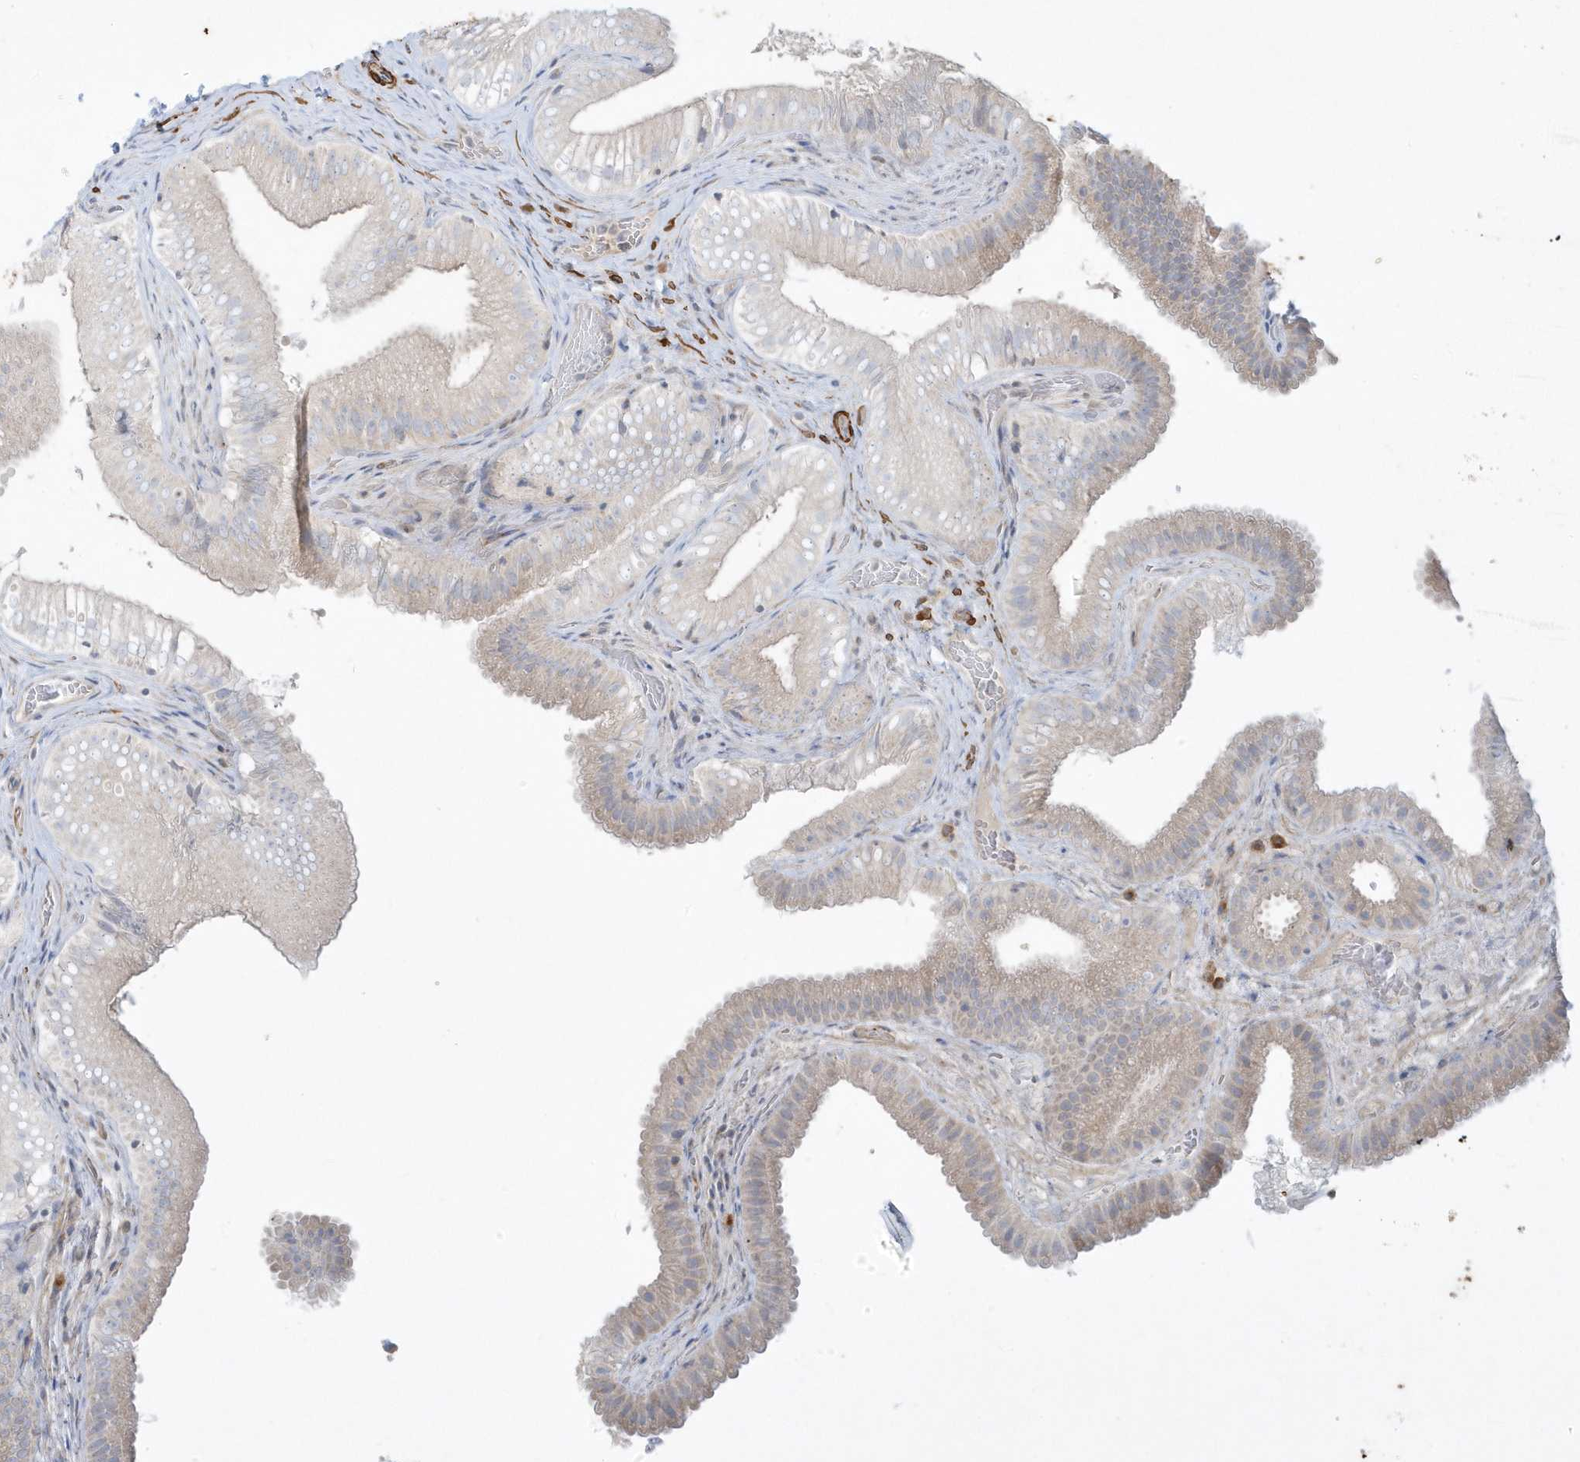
{"staining": {"intensity": "weak", "quantity": "25%-75%", "location": "cytoplasmic/membranous"}, "tissue": "gallbladder", "cell_type": "Glandular cells", "image_type": "normal", "snomed": [{"axis": "morphology", "description": "Normal tissue, NOS"}, {"axis": "topography", "description": "Gallbladder"}], "caption": "Immunohistochemical staining of normal human gallbladder reveals low levels of weak cytoplasmic/membranous positivity in about 25%-75% of glandular cells. (DAB (3,3'-diaminobenzidine) = brown stain, brightfield microscopy at high magnification).", "gene": "THADA", "patient": {"sex": "female", "age": 30}}